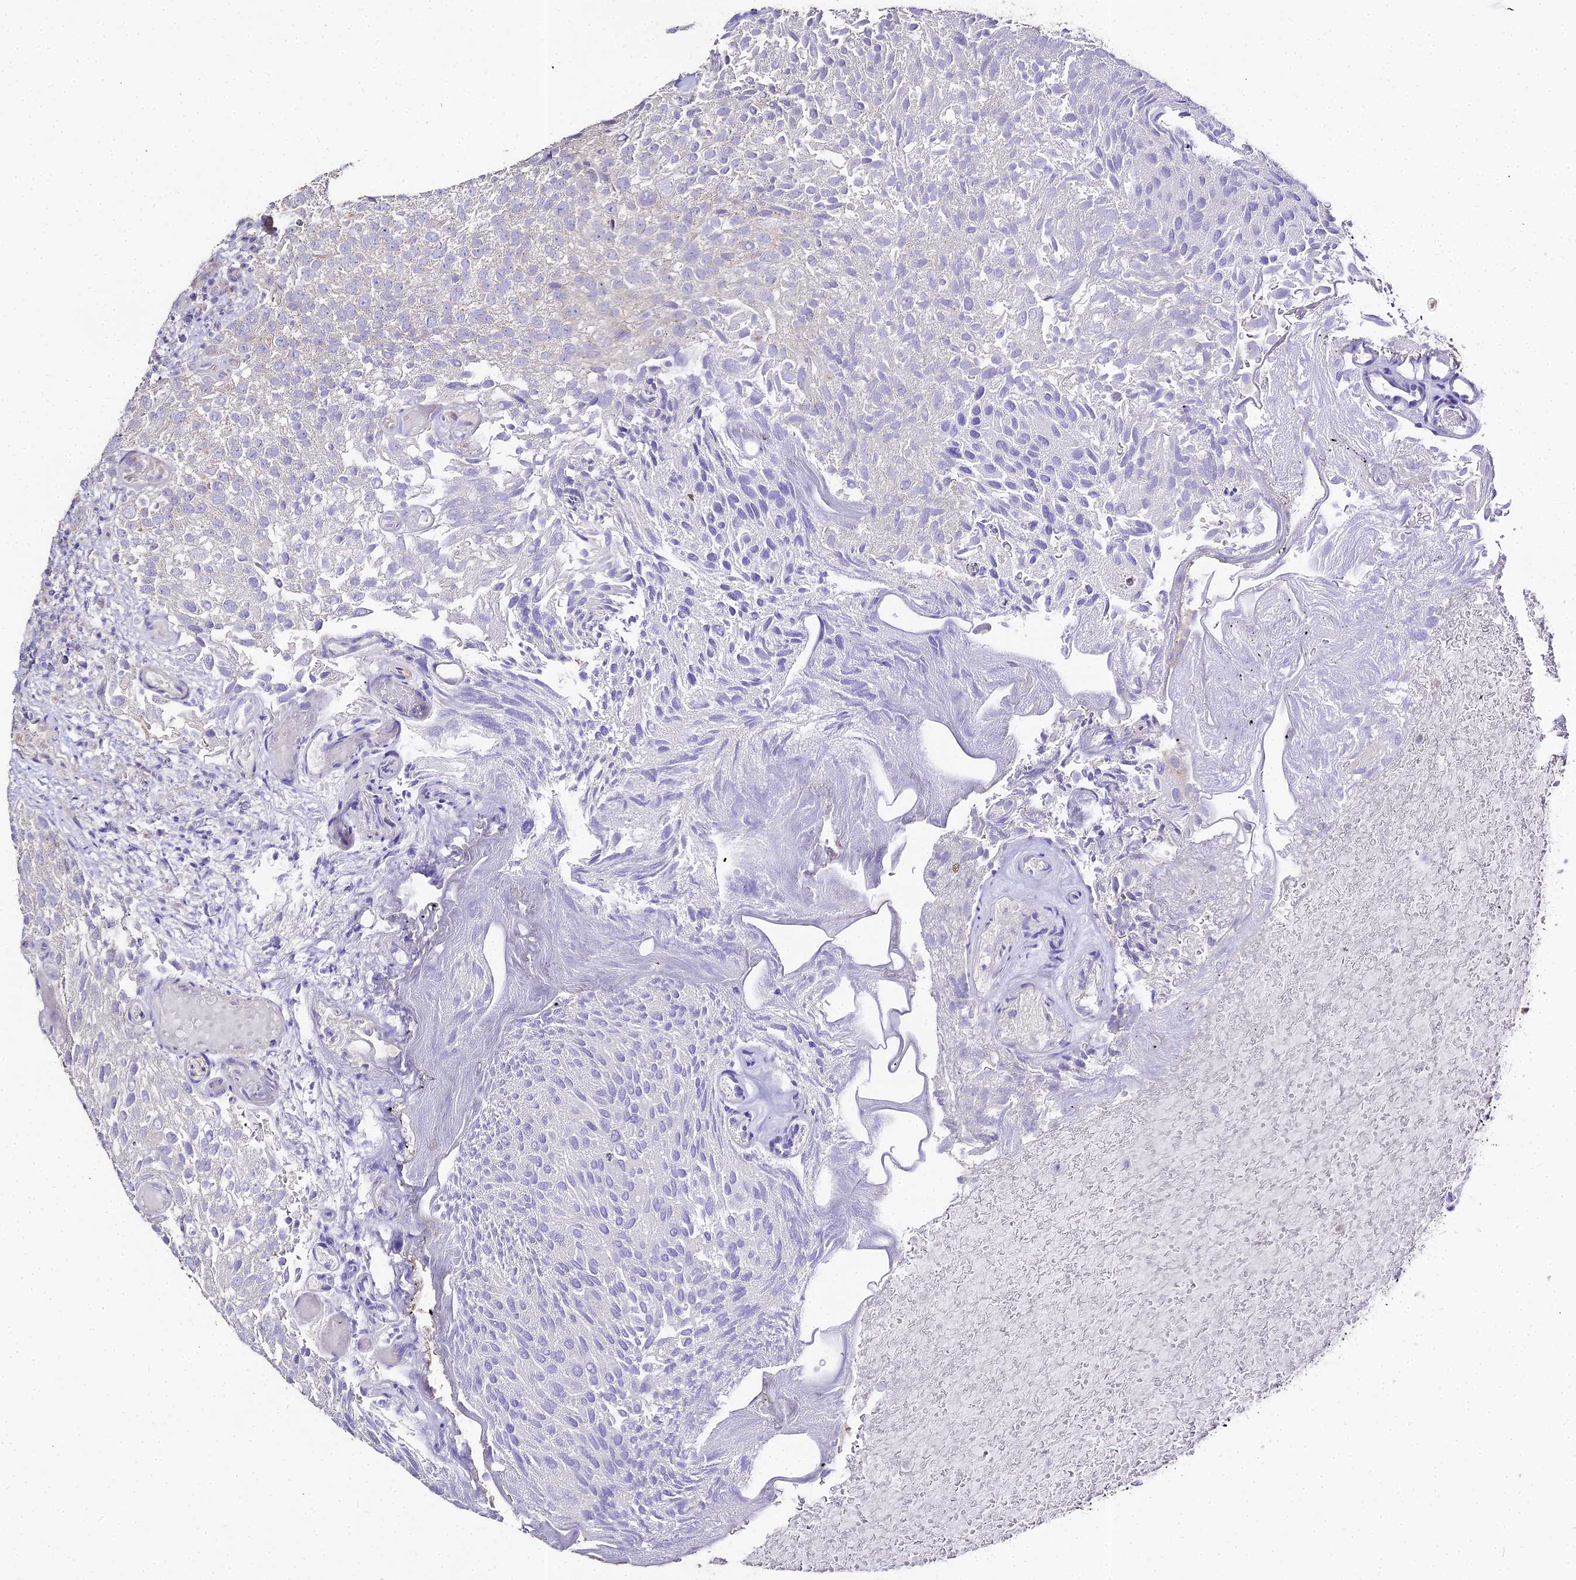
{"staining": {"intensity": "negative", "quantity": "none", "location": "none"}, "tissue": "urothelial cancer", "cell_type": "Tumor cells", "image_type": "cancer", "snomed": [{"axis": "morphology", "description": "Urothelial carcinoma, Low grade"}, {"axis": "topography", "description": "Urinary bladder"}], "caption": "Tumor cells are negative for protein expression in human low-grade urothelial carcinoma. (Brightfield microscopy of DAB IHC at high magnification).", "gene": "GLYAT", "patient": {"sex": "male", "age": 78}}